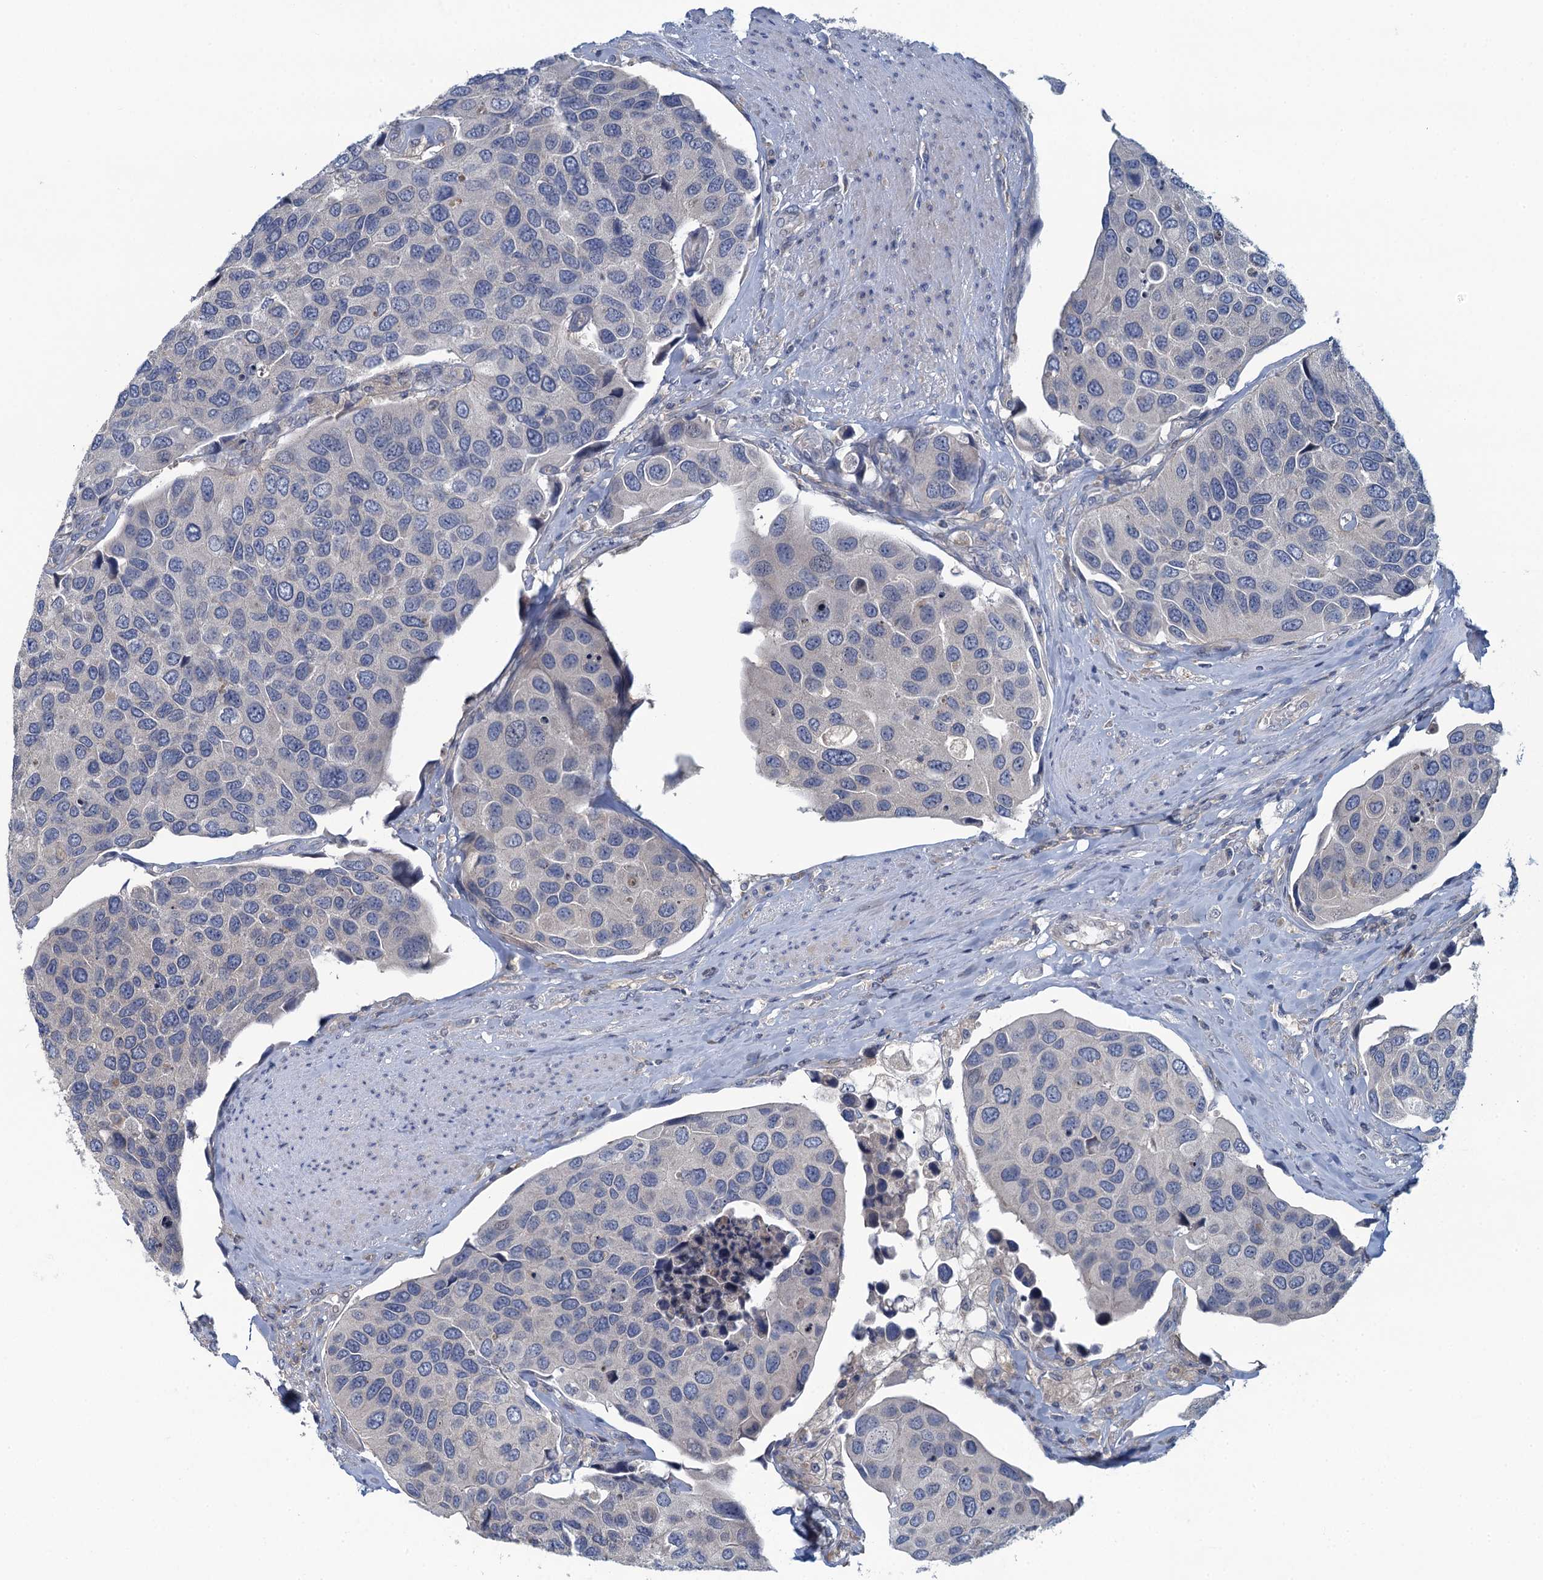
{"staining": {"intensity": "negative", "quantity": "none", "location": "none"}, "tissue": "urothelial cancer", "cell_type": "Tumor cells", "image_type": "cancer", "snomed": [{"axis": "morphology", "description": "Urothelial carcinoma, High grade"}, {"axis": "topography", "description": "Urinary bladder"}], "caption": "A high-resolution micrograph shows IHC staining of urothelial carcinoma (high-grade), which reveals no significant staining in tumor cells. (DAB immunohistochemistry (IHC), high magnification).", "gene": "NCKAP1L", "patient": {"sex": "male", "age": 74}}